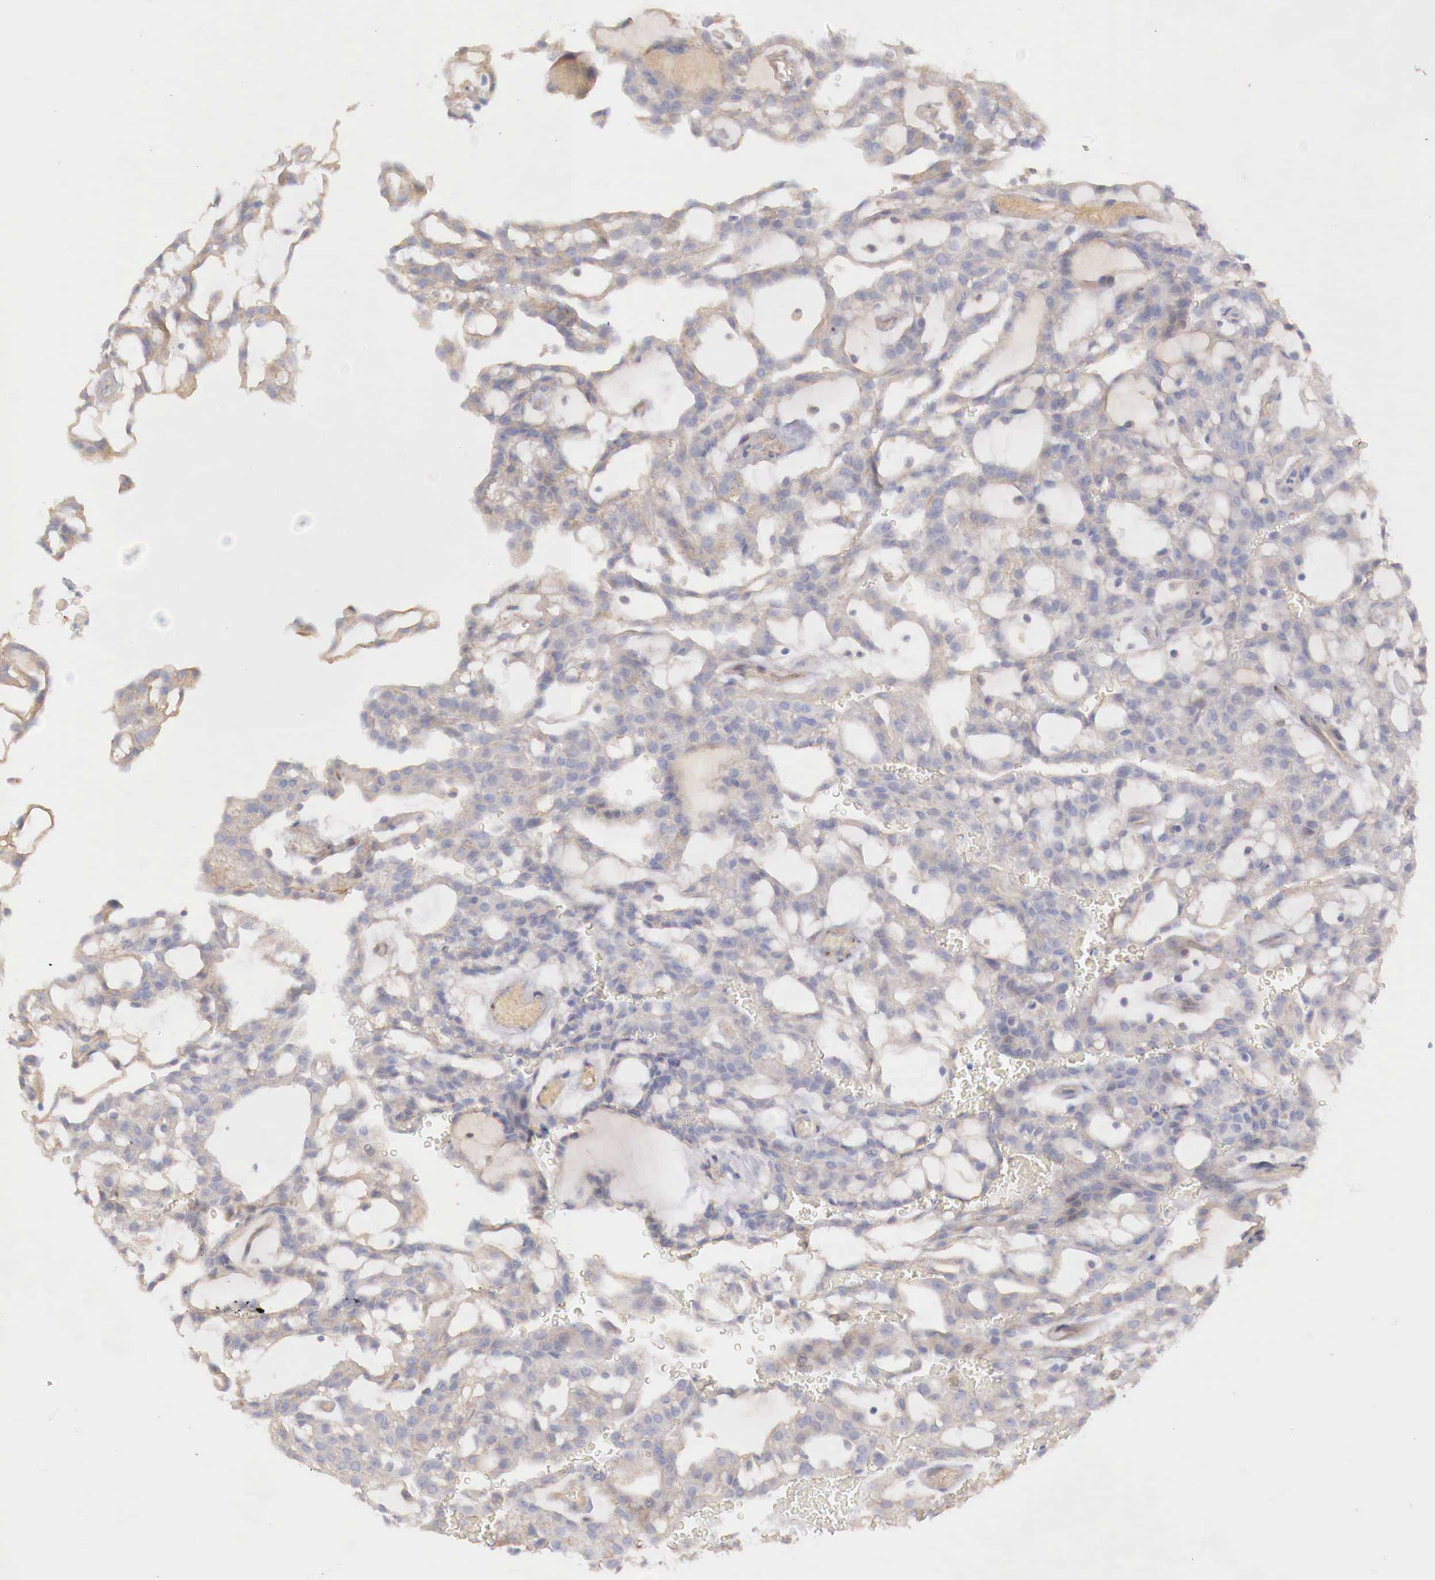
{"staining": {"intensity": "weak", "quantity": "25%-75%", "location": "cytoplasmic/membranous"}, "tissue": "renal cancer", "cell_type": "Tumor cells", "image_type": "cancer", "snomed": [{"axis": "morphology", "description": "Adenocarcinoma, NOS"}, {"axis": "topography", "description": "Kidney"}], "caption": "This image shows renal adenocarcinoma stained with immunohistochemistry to label a protein in brown. The cytoplasmic/membranous of tumor cells show weak positivity for the protein. Nuclei are counter-stained blue.", "gene": "KLHDC7B", "patient": {"sex": "male", "age": 63}}